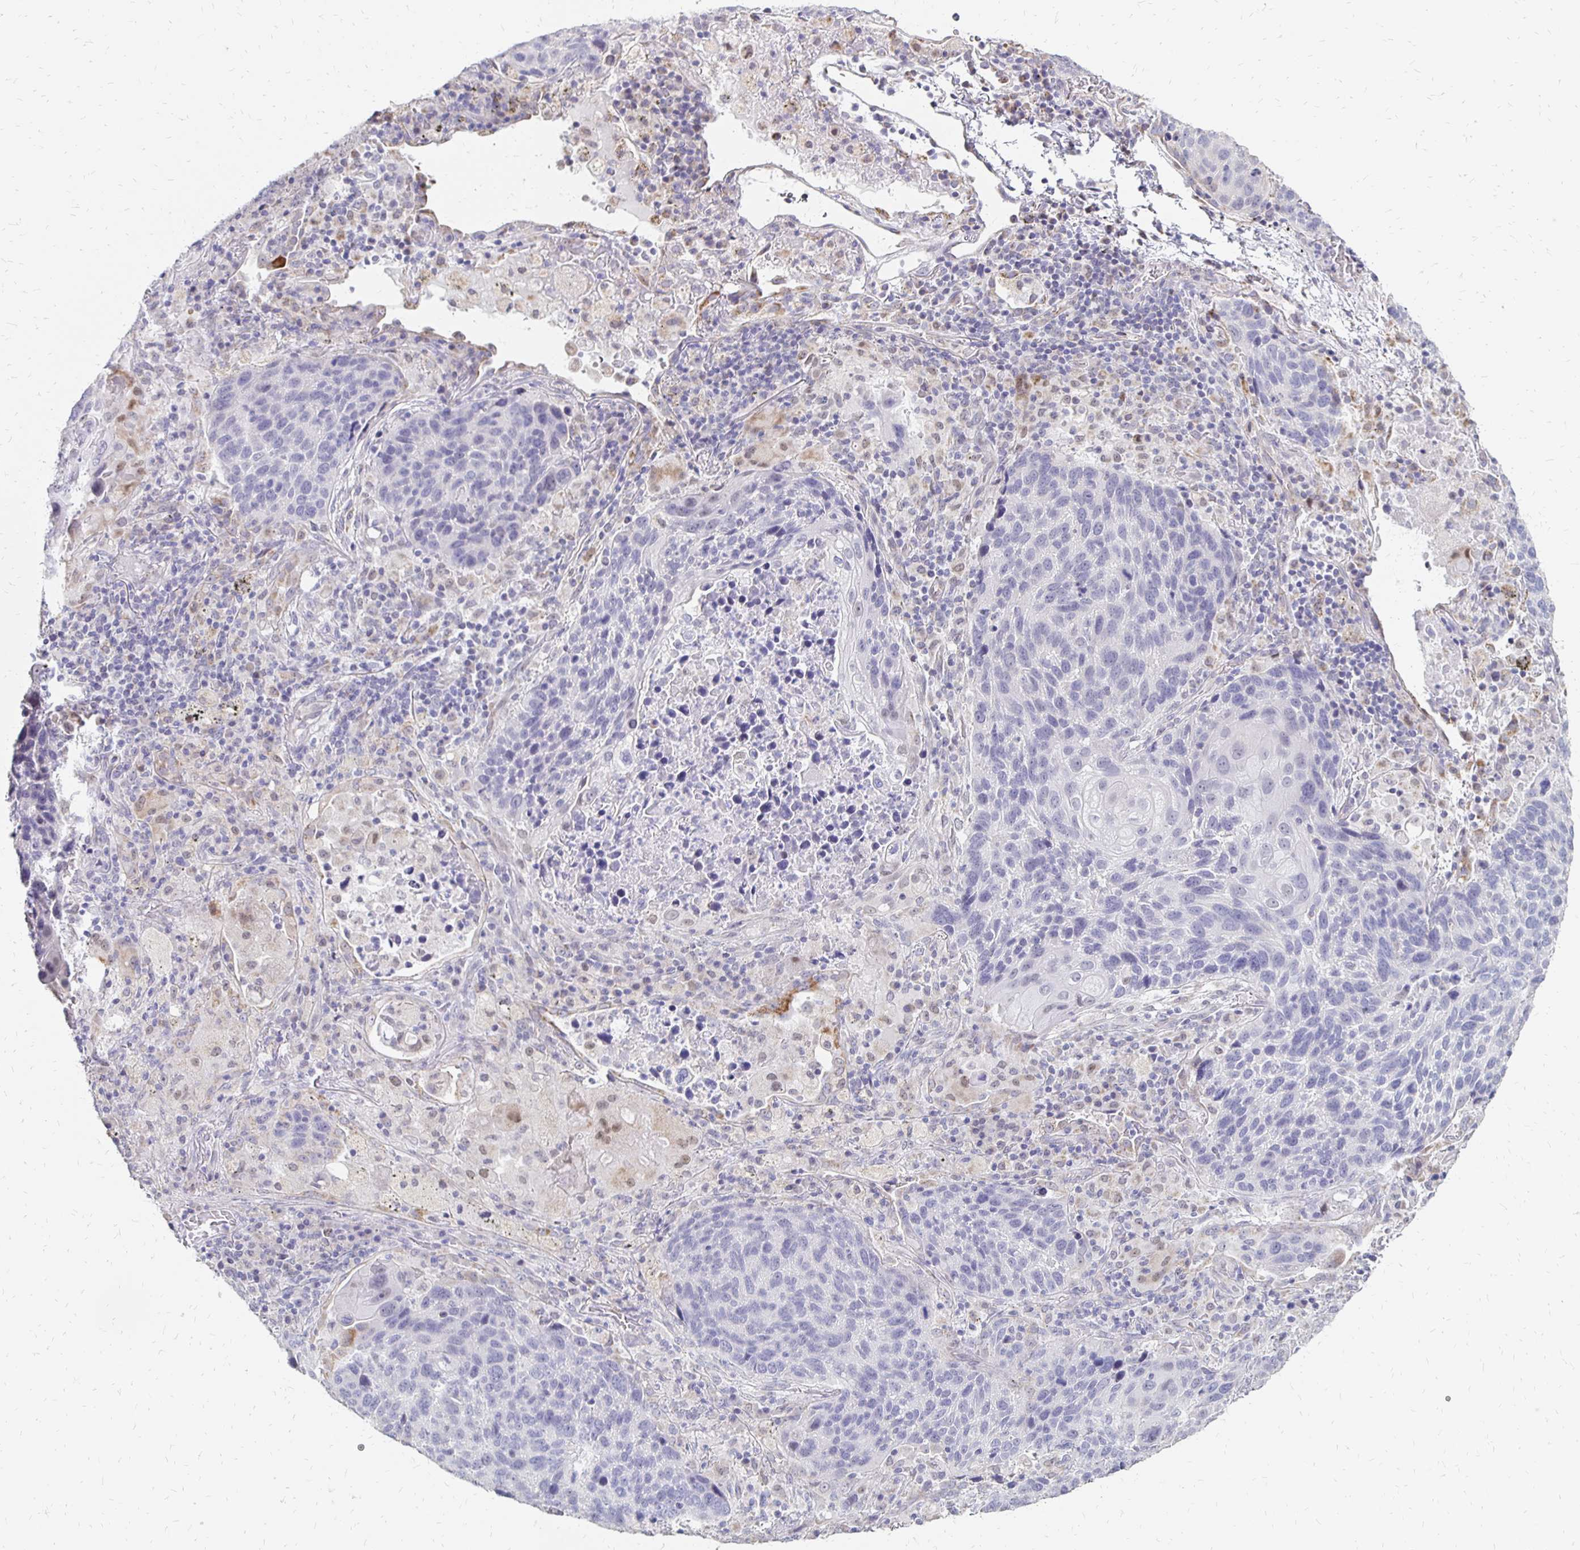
{"staining": {"intensity": "negative", "quantity": "none", "location": "none"}, "tissue": "lung cancer", "cell_type": "Tumor cells", "image_type": "cancer", "snomed": [{"axis": "morphology", "description": "Squamous cell carcinoma, NOS"}, {"axis": "topography", "description": "Lung"}], "caption": "A histopathology image of human lung squamous cell carcinoma is negative for staining in tumor cells.", "gene": "ATOSB", "patient": {"sex": "male", "age": 68}}